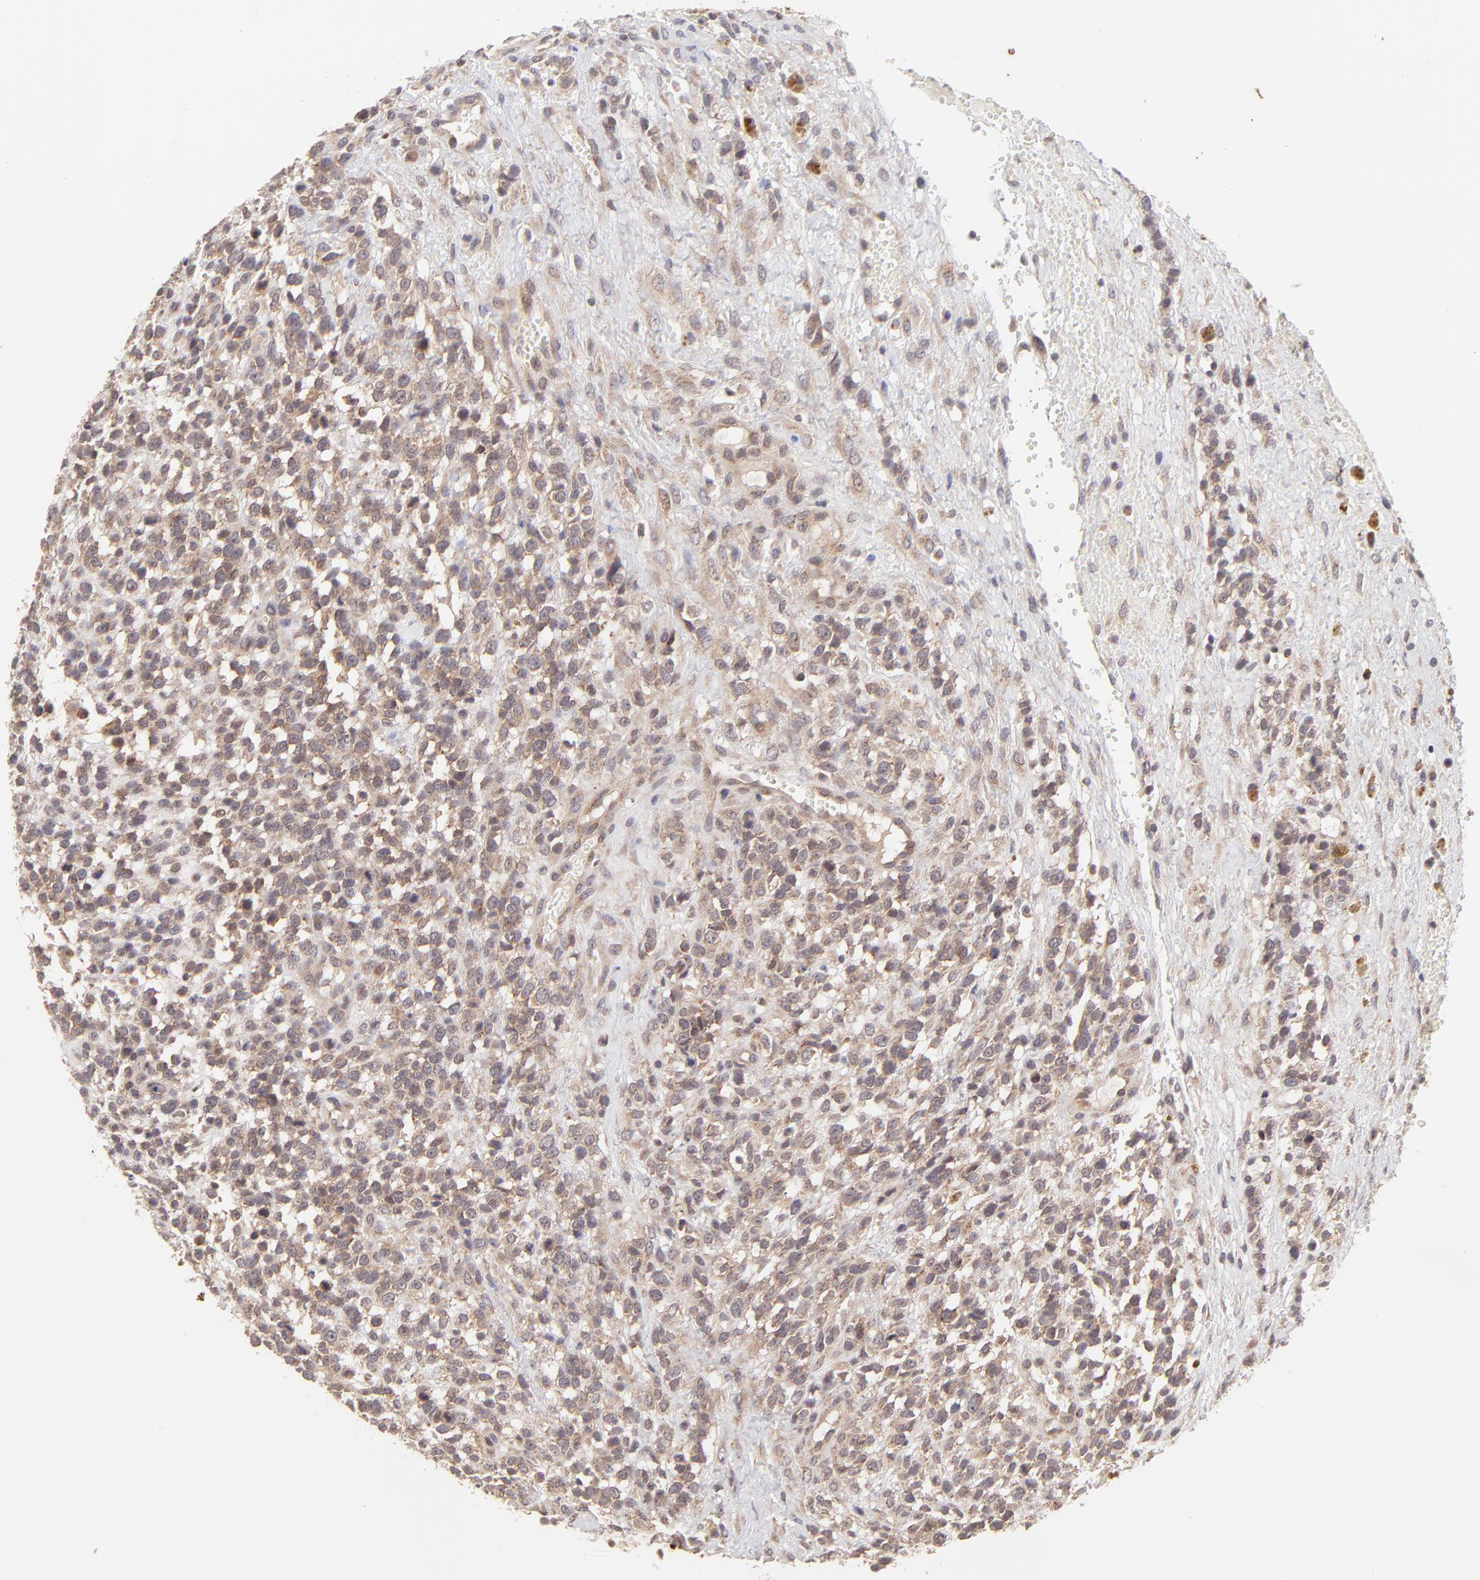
{"staining": {"intensity": "moderate", "quantity": ">75%", "location": "cytoplasmic/membranous"}, "tissue": "glioma", "cell_type": "Tumor cells", "image_type": "cancer", "snomed": [{"axis": "morphology", "description": "Glioma, malignant, High grade"}, {"axis": "topography", "description": "Brain"}], "caption": "This is an image of immunohistochemistry (IHC) staining of malignant glioma (high-grade), which shows moderate expression in the cytoplasmic/membranous of tumor cells.", "gene": "TNRC6B", "patient": {"sex": "male", "age": 66}}